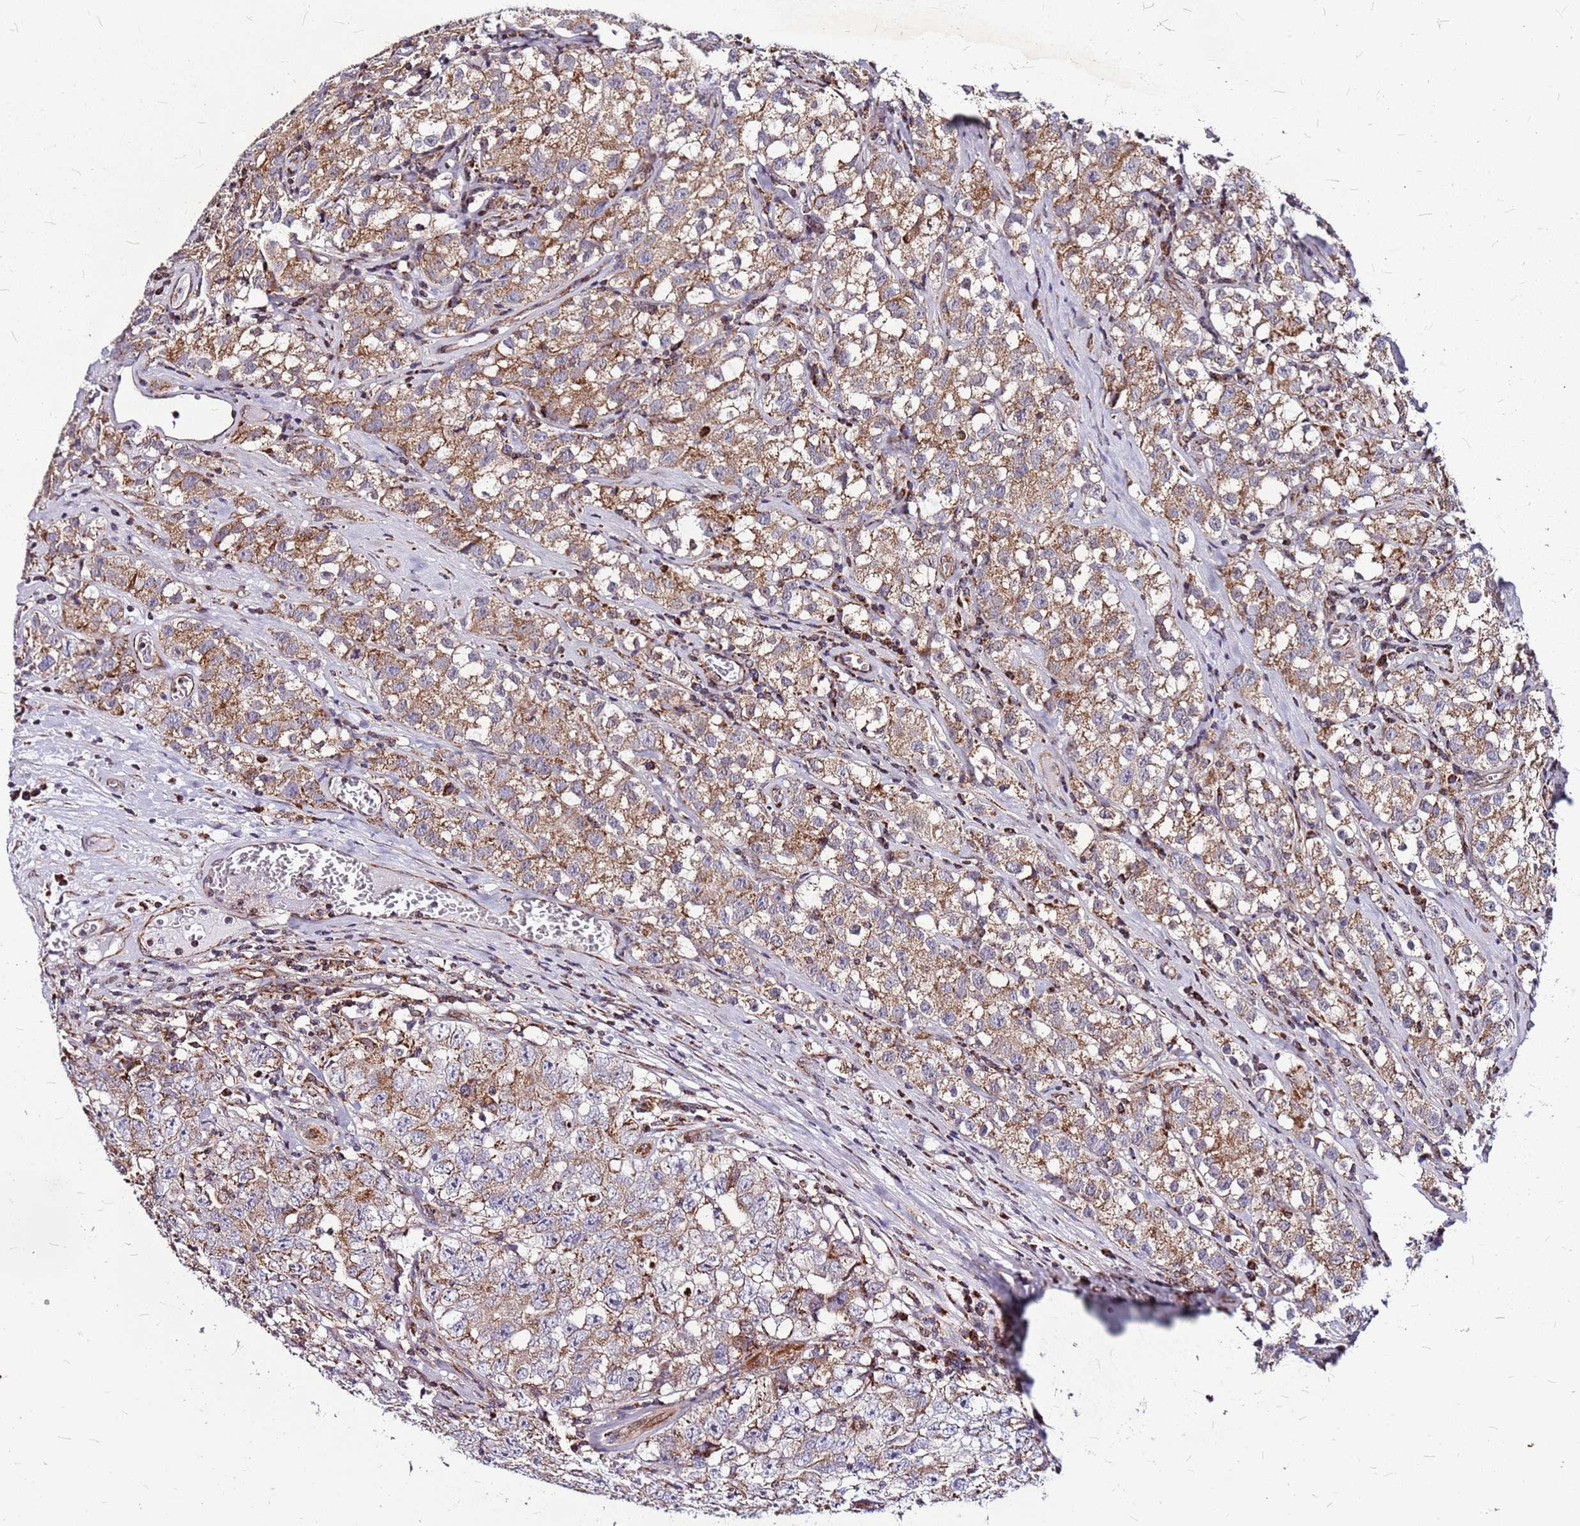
{"staining": {"intensity": "moderate", "quantity": ">75%", "location": "cytoplasmic/membranous"}, "tissue": "testis cancer", "cell_type": "Tumor cells", "image_type": "cancer", "snomed": [{"axis": "morphology", "description": "Seminoma, NOS"}, {"axis": "morphology", "description": "Carcinoma, Embryonal, NOS"}, {"axis": "topography", "description": "Testis"}], "caption": "Human testis seminoma stained with a protein marker reveals moderate staining in tumor cells.", "gene": "OR51T1", "patient": {"sex": "male", "age": 43}}